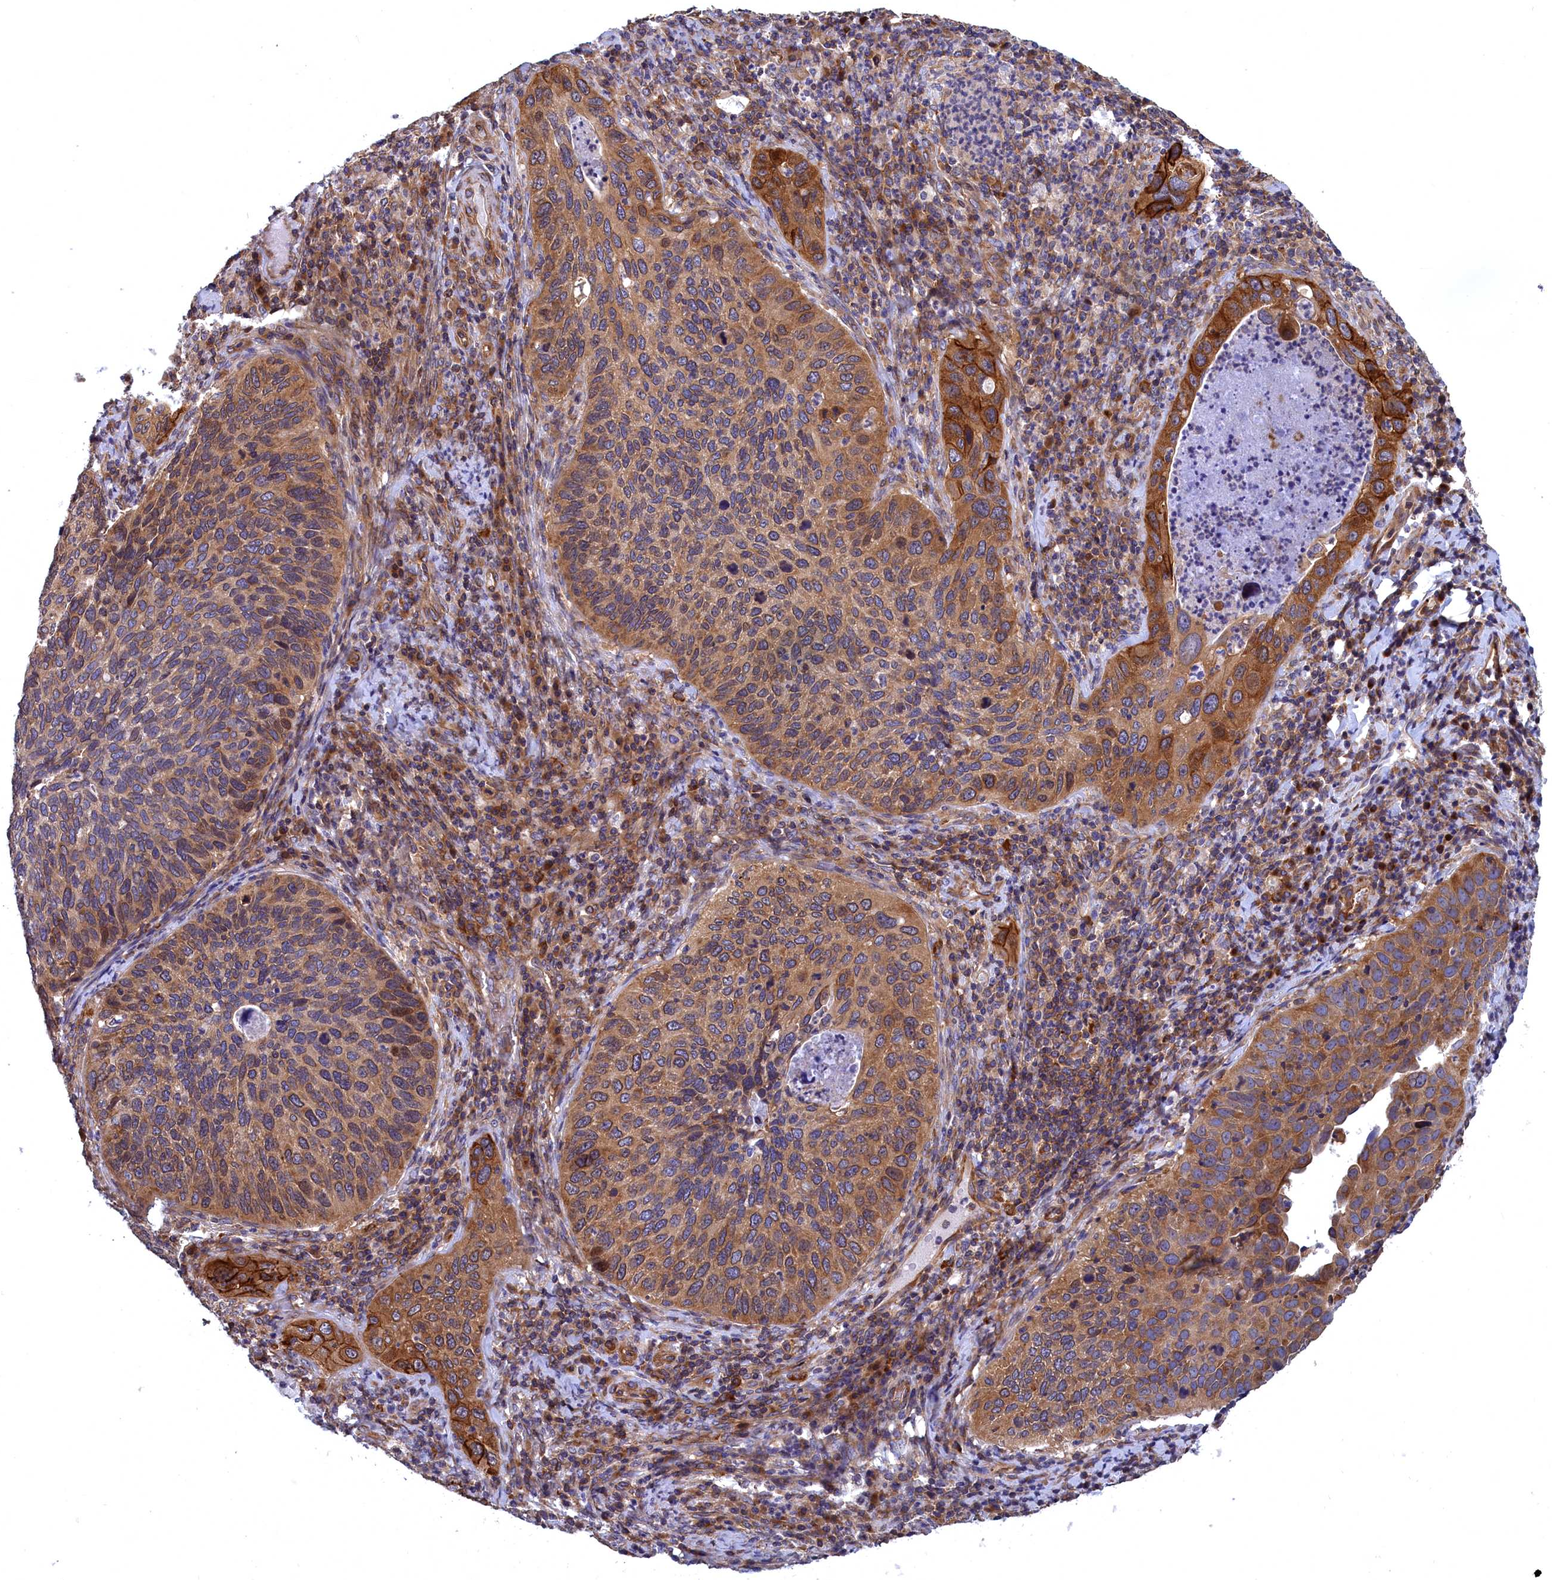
{"staining": {"intensity": "moderate", "quantity": ">75%", "location": "cytoplasmic/membranous"}, "tissue": "cervical cancer", "cell_type": "Tumor cells", "image_type": "cancer", "snomed": [{"axis": "morphology", "description": "Squamous cell carcinoma, NOS"}, {"axis": "topography", "description": "Cervix"}], "caption": "A micrograph of cervical cancer (squamous cell carcinoma) stained for a protein shows moderate cytoplasmic/membranous brown staining in tumor cells.", "gene": "NAA10", "patient": {"sex": "female", "age": 38}}